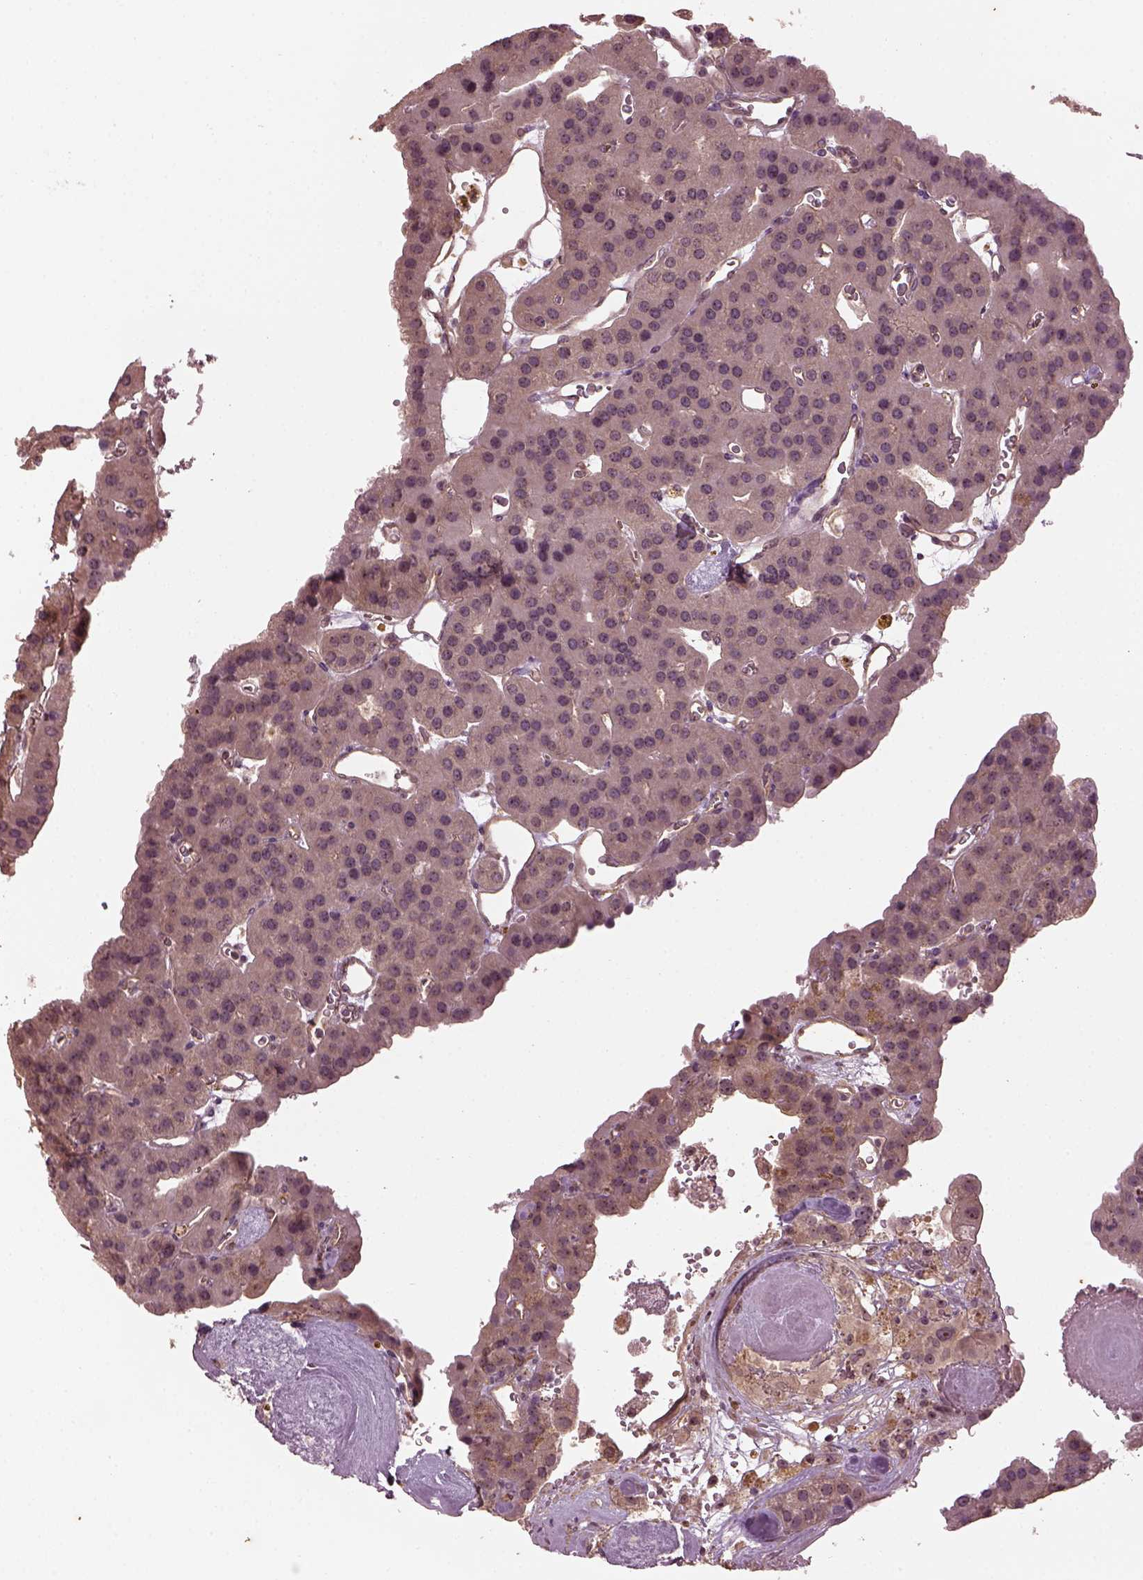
{"staining": {"intensity": "weak", "quantity": "<25%", "location": "cytoplasmic/membranous,nuclear"}, "tissue": "parathyroid gland", "cell_type": "Glandular cells", "image_type": "normal", "snomed": [{"axis": "morphology", "description": "Normal tissue, NOS"}, {"axis": "morphology", "description": "Adenoma, NOS"}, {"axis": "topography", "description": "Parathyroid gland"}], "caption": "IHC image of benign parathyroid gland: parathyroid gland stained with DAB (3,3'-diaminobenzidine) shows no significant protein expression in glandular cells.", "gene": "GNRH1", "patient": {"sex": "female", "age": 86}}